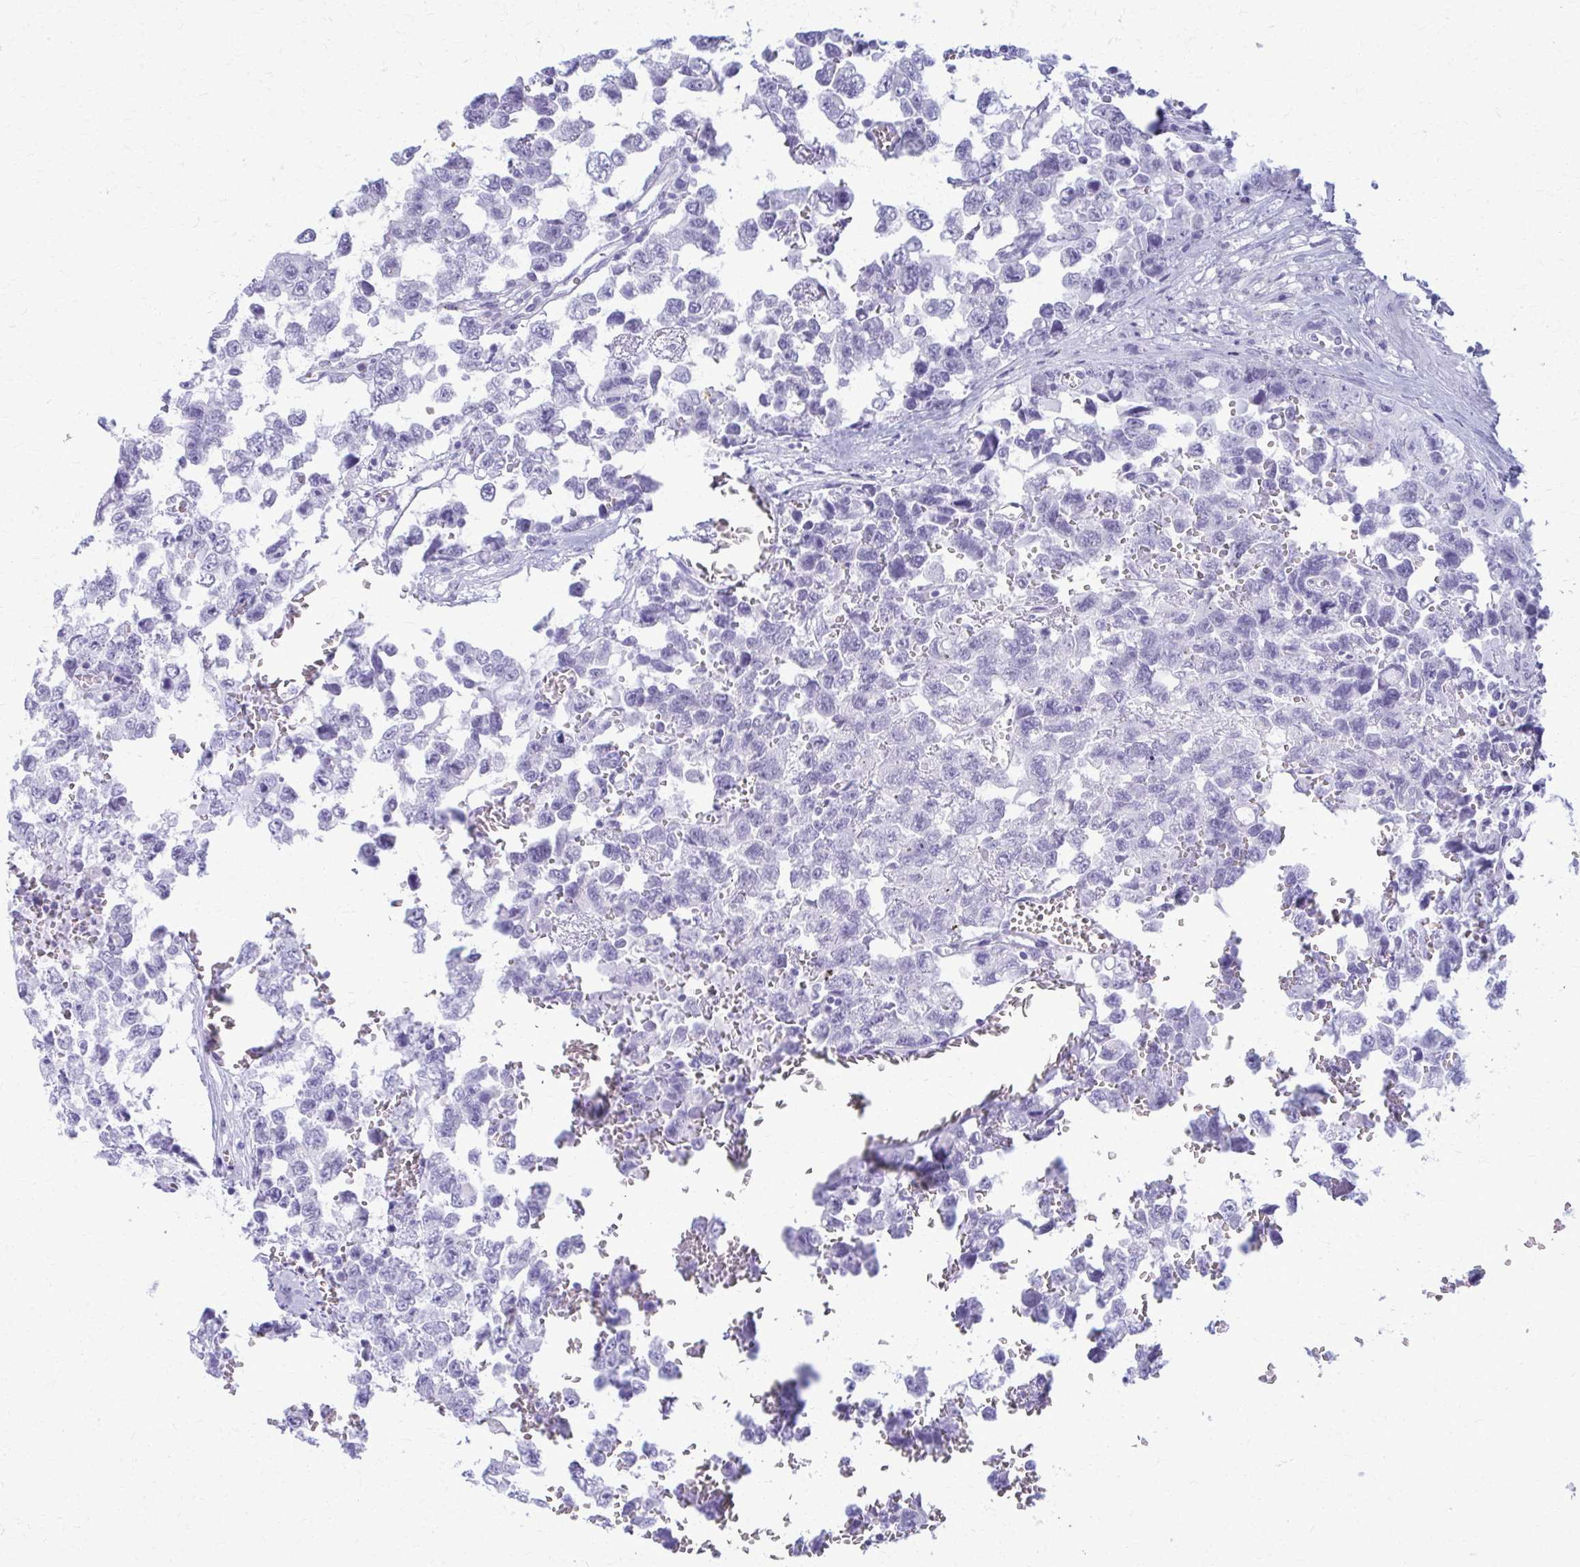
{"staining": {"intensity": "negative", "quantity": "none", "location": "none"}, "tissue": "testis cancer", "cell_type": "Tumor cells", "image_type": "cancer", "snomed": [{"axis": "morphology", "description": "Carcinoma, Embryonal, NOS"}, {"axis": "topography", "description": "Testis"}], "caption": "Tumor cells are negative for protein expression in human embryonal carcinoma (testis).", "gene": "ACSM2B", "patient": {"sex": "male", "age": 18}}